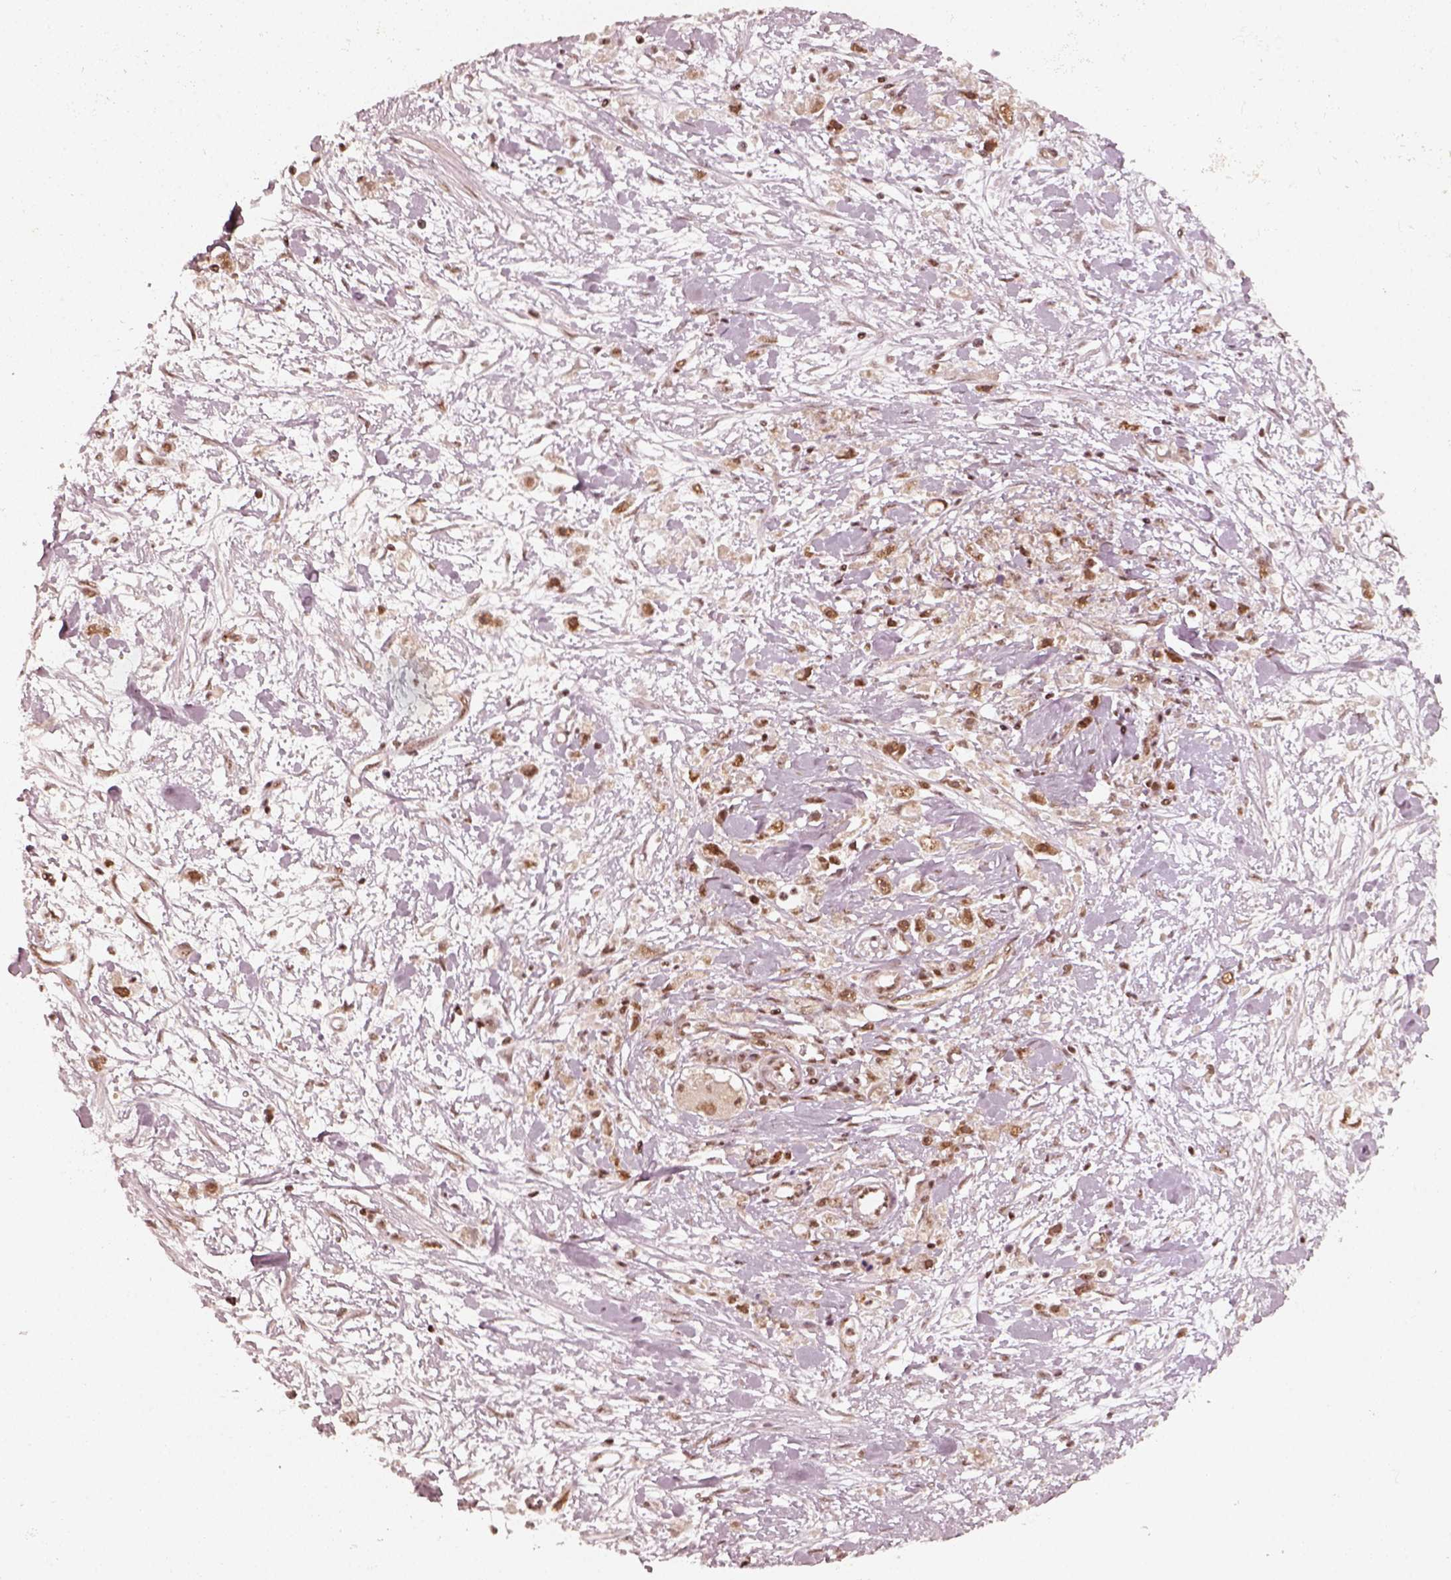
{"staining": {"intensity": "moderate", "quantity": ">75%", "location": "nuclear"}, "tissue": "stomach cancer", "cell_type": "Tumor cells", "image_type": "cancer", "snomed": [{"axis": "morphology", "description": "Adenocarcinoma, NOS"}, {"axis": "topography", "description": "Stomach"}], "caption": "Adenocarcinoma (stomach) stained with DAB immunohistochemistry exhibits medium levels of moderate nuclear staining in about >75% of tumor cells.", "gene": "GMEB2", "patient": {"sex": "female", "age": 59}}